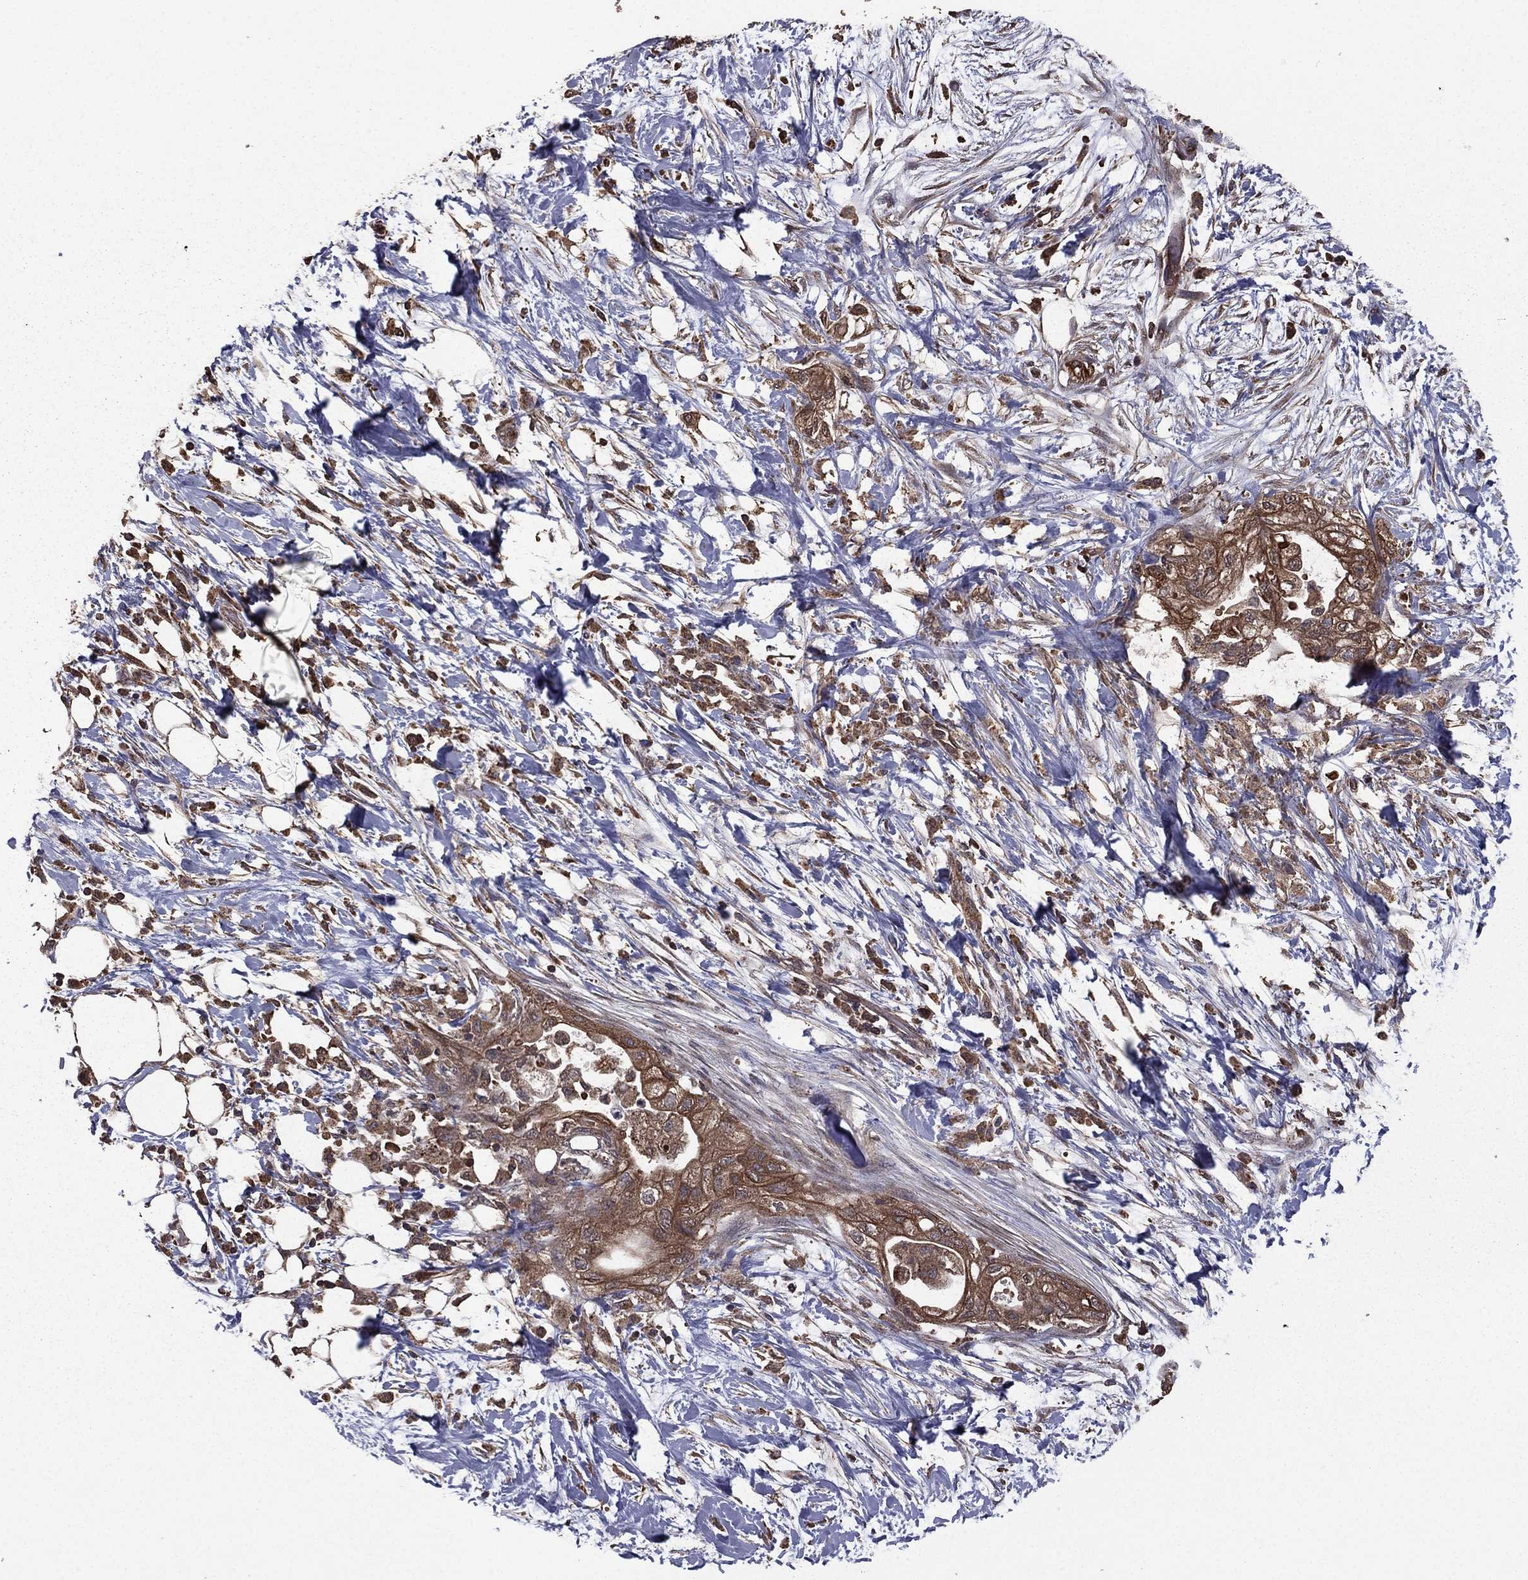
{"staining": {"intensity": "moderate", "quantity": "25%-75%", "location": "cytoplasmic/membranous"}, "tissue": "pancreatic cancer", "cell_type": "Tumor cells", "image_type": "cancer", "snomed": [{"axis": "morphology", "description": "Normal tissue, NOS"}, {"axis": "morphology", "description": "Adenocarcinoma, NOS"}, {"axis": "topography", "description": "Pancreas"}, {"axis": "topography", "description": "Duodenum"}], "caption": "Immunohistochemical staining of adenocarcinoma (pancreatic) demonstrates medium levels of moderate cytoplasmic/membranous protein positivity in about 25%-75% of tumor cells.", "gene": "BIRC6", "patient": {"sex": "female", "age": 60}}